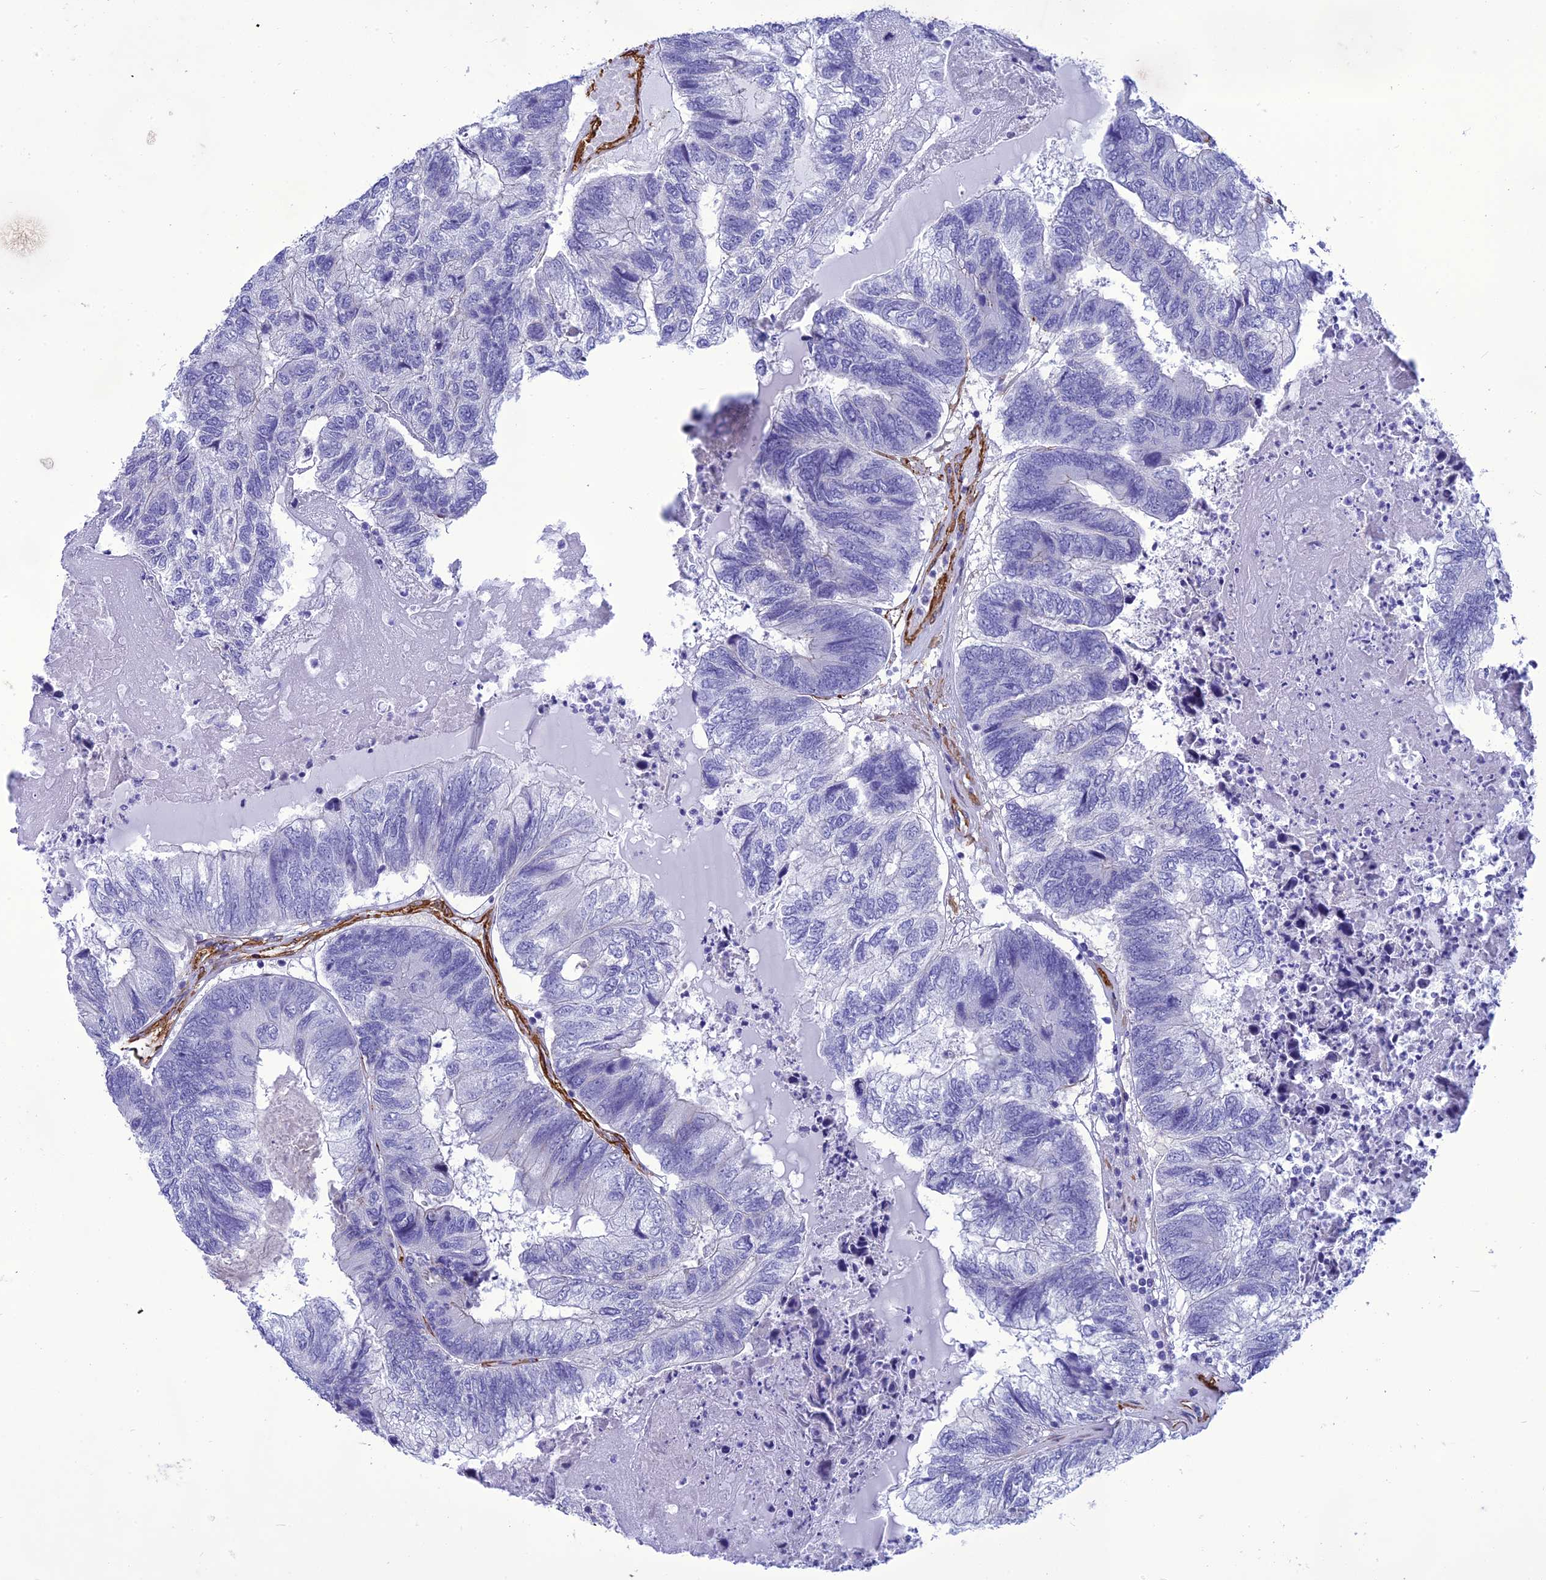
{"staining": {"intensity": "negative", "quantity": "none", "location": "none"}, "tissue": "colorectal cancer", "cell_type": "Tumor cells", "image_type": "cancer", "snomed": [{"axis": "morphology", "description": "Adenocarcinoma, NOS"}, {"axis": "topography", "description": "Colon"}], "caption": "The photomicrograph exhibits no staining of tumor cells in adenocarcinoma (colorectal). (DAB immunohistochemistry visualized using brightfield microscopy, high magnification).", "gene": "NKD1", "patient": {"sex": "female", "age": 67}}